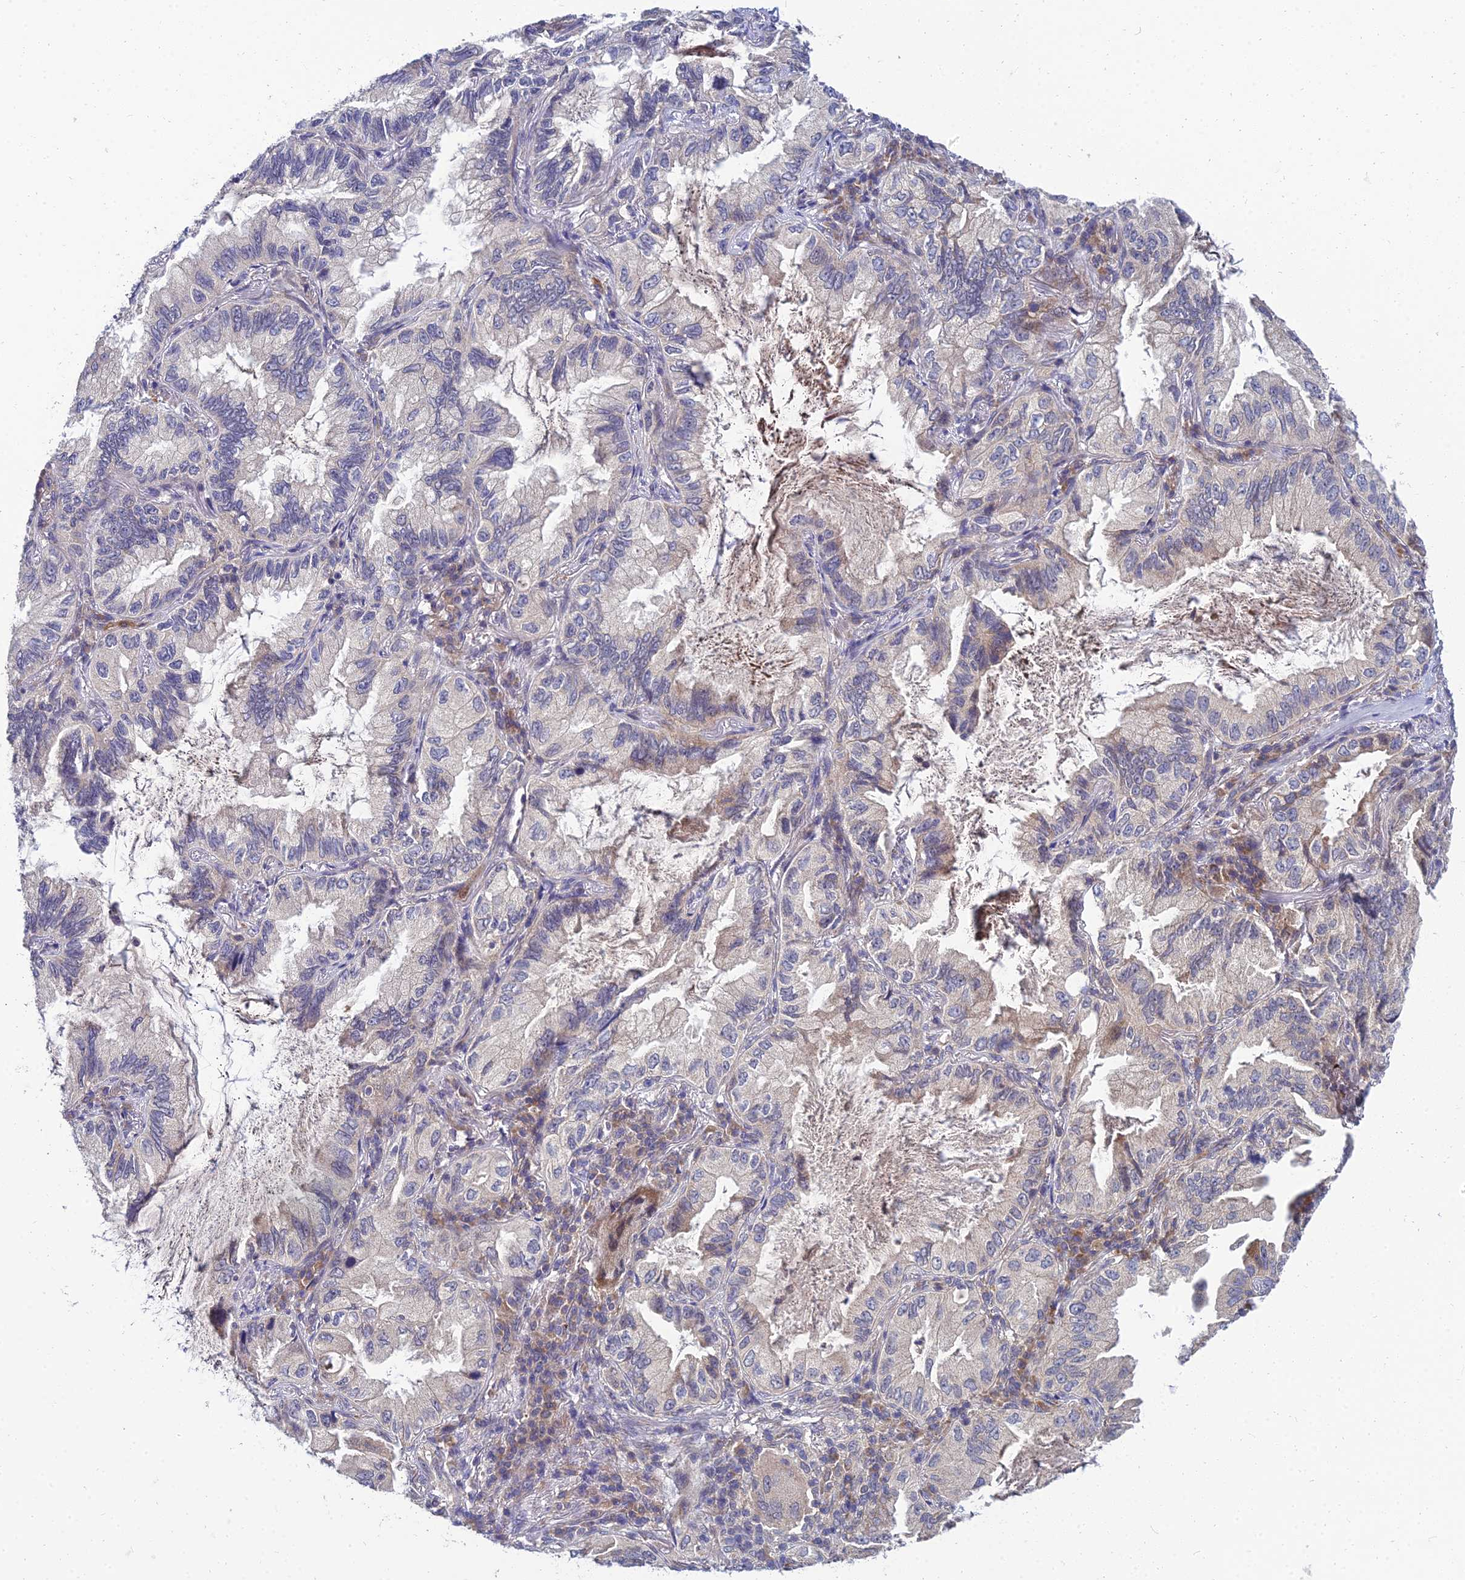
{"staining": {"intensity": "negative", "quantity": "none", "location": "none"}, "tissue": "lung cancer", "cell_type": "Tumor cells", "image_type": "cancer", "snomed": [{"axis": "morphology", "description": "Adenocarcinoma, NOS"}, {"axis": "topography", "description": "Lung"}], "caption": "Immunohistochemical staining of lung cancer exhibits no significant expression in tumor cells.", "gene": "NPY", "patient": {"sex": "female", "age": 69}}